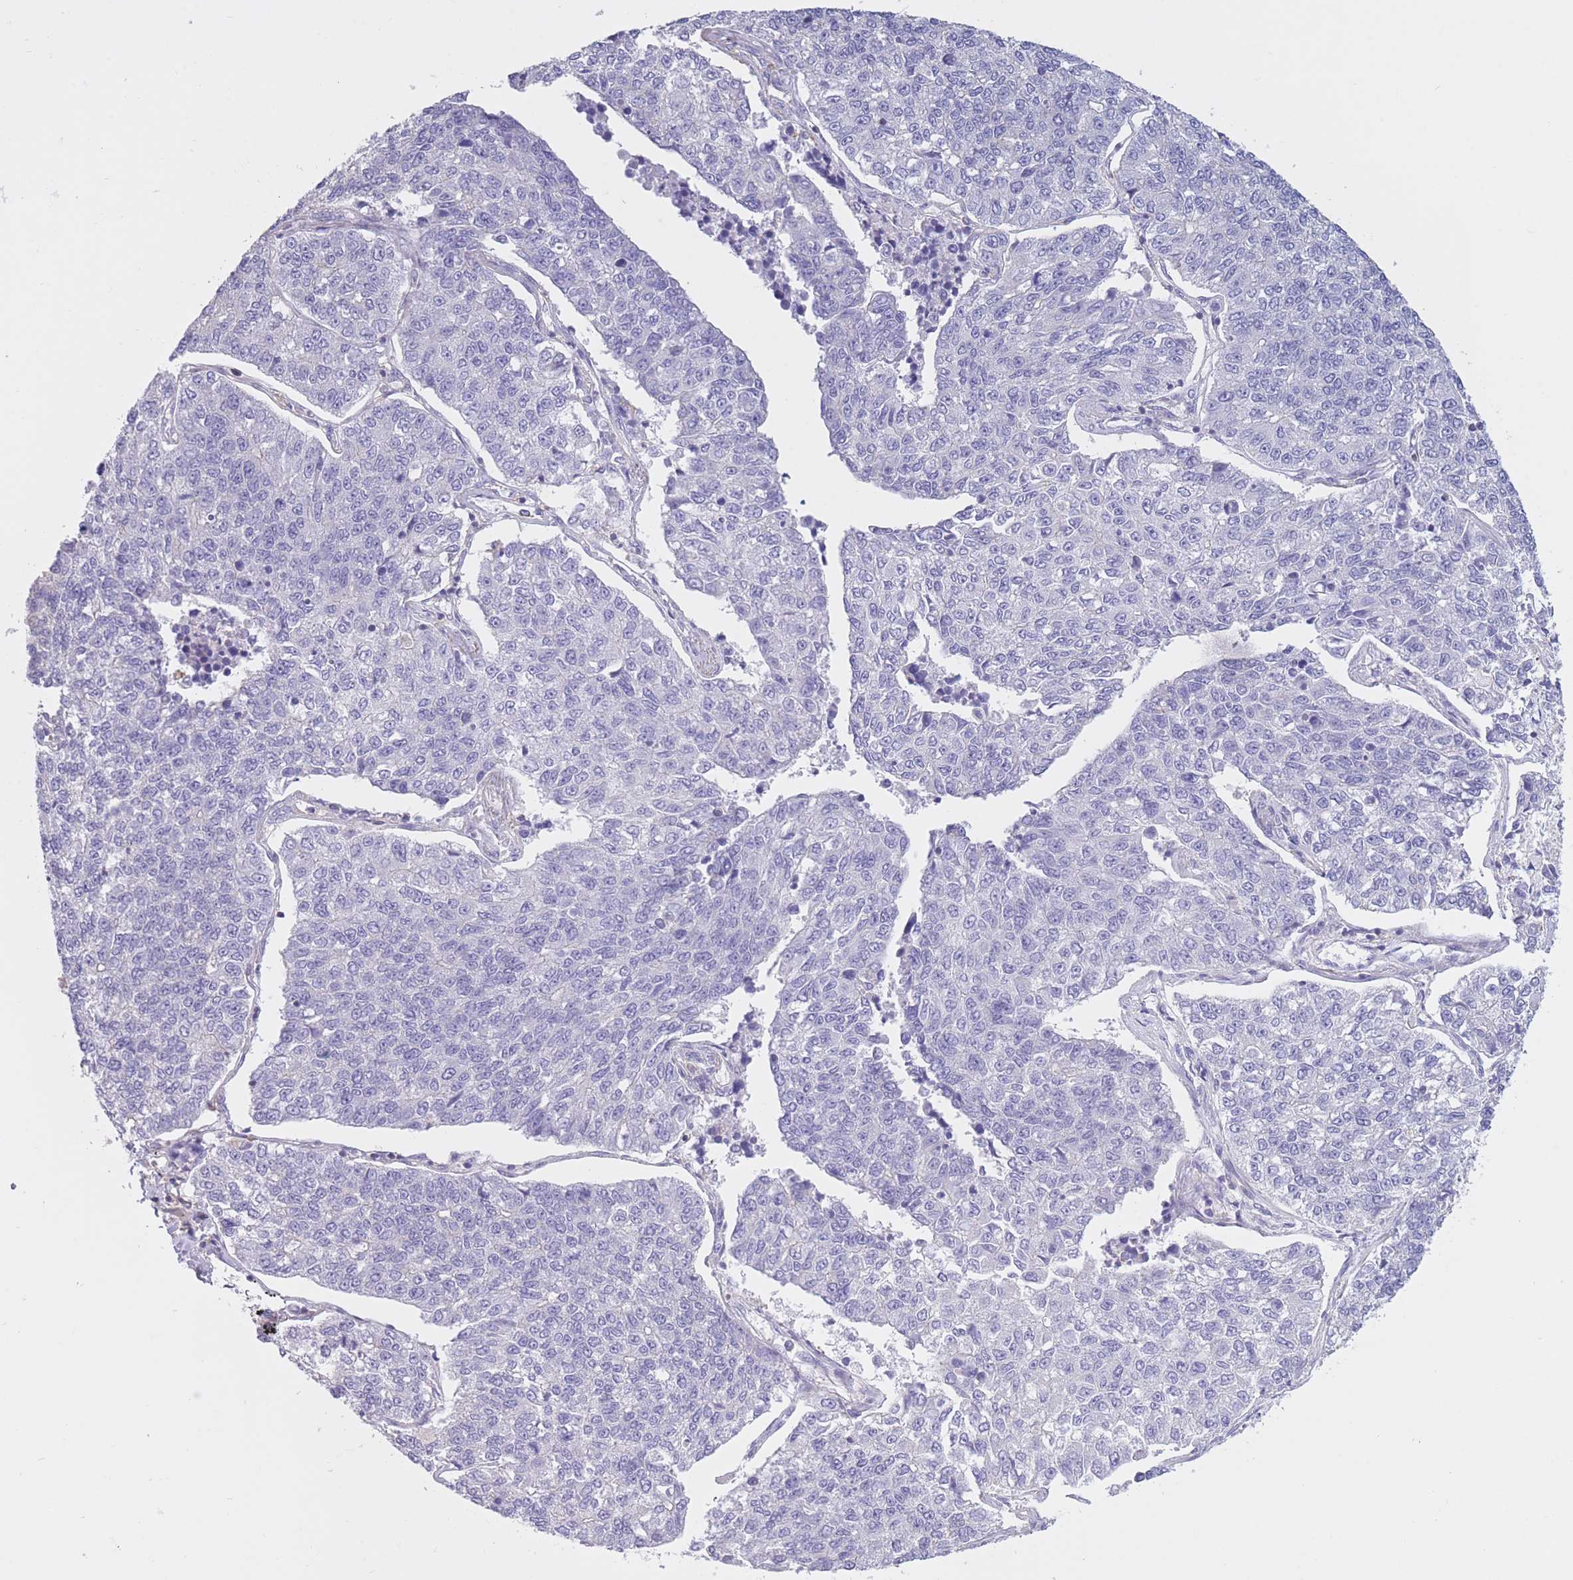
{"staining": {"intensity": "negative", "quantity": "none", "location": "none"}, "tissue": "lung cancer", "cell_type": "Tumor cells", "image_type": "cancer", "snomed": [{"axis": "morphology", "description": "Adenocarcinoma, NOS"}, {"axis": "topography", "description": "Lung"}], "caption": "Immunohistochemistry (IHC) micrograph of neoplastic tissue: lung adenocarcinoma stained with DAB (3,3'-diaminobenzidine) exhibits no significant protein staining in tumor cells. (DAB IHC visualized using brightfield microscopy, high magnification).", "gene": "PDHA1", "patient": {"sex": "male", "age": 49}}